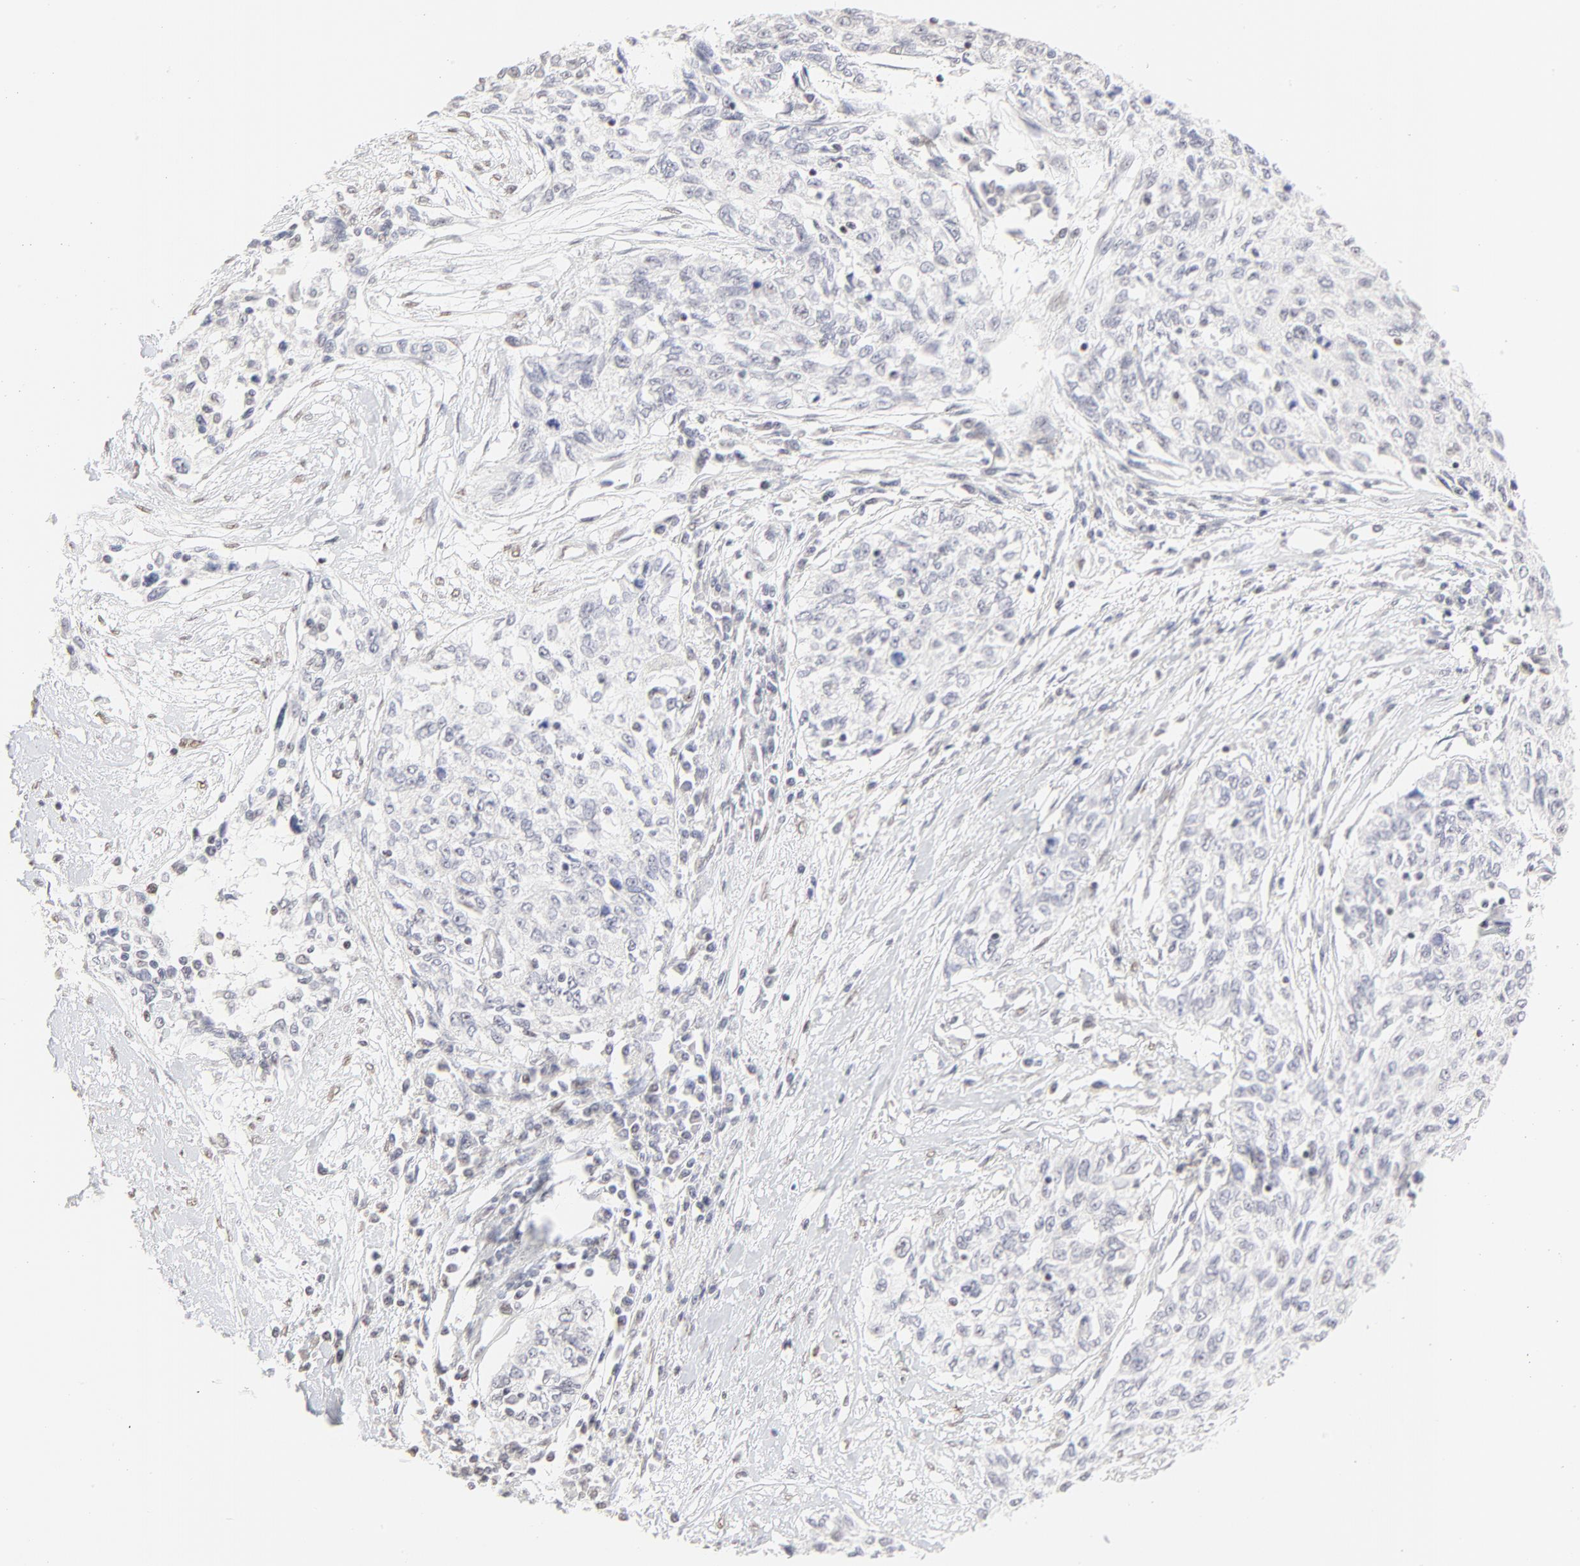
{"staining": {"intensity": "negative", "quantity": "none", "location": "none"}, "tissue": "cervical cancer", "cell_type": "Tumor cells", "image_type": "cancer", "snomed": [{"axis": "morphology", "description": "Squamous cell carcinoma, NOS"}, {"axis": "topography", "description": "Cervix"}], "caption": "Tumor cells show no significant expression in cervical squamous cell carcinoma.", "gene": "NFIL3", "patient": {"sex": "female", "age": 57}}